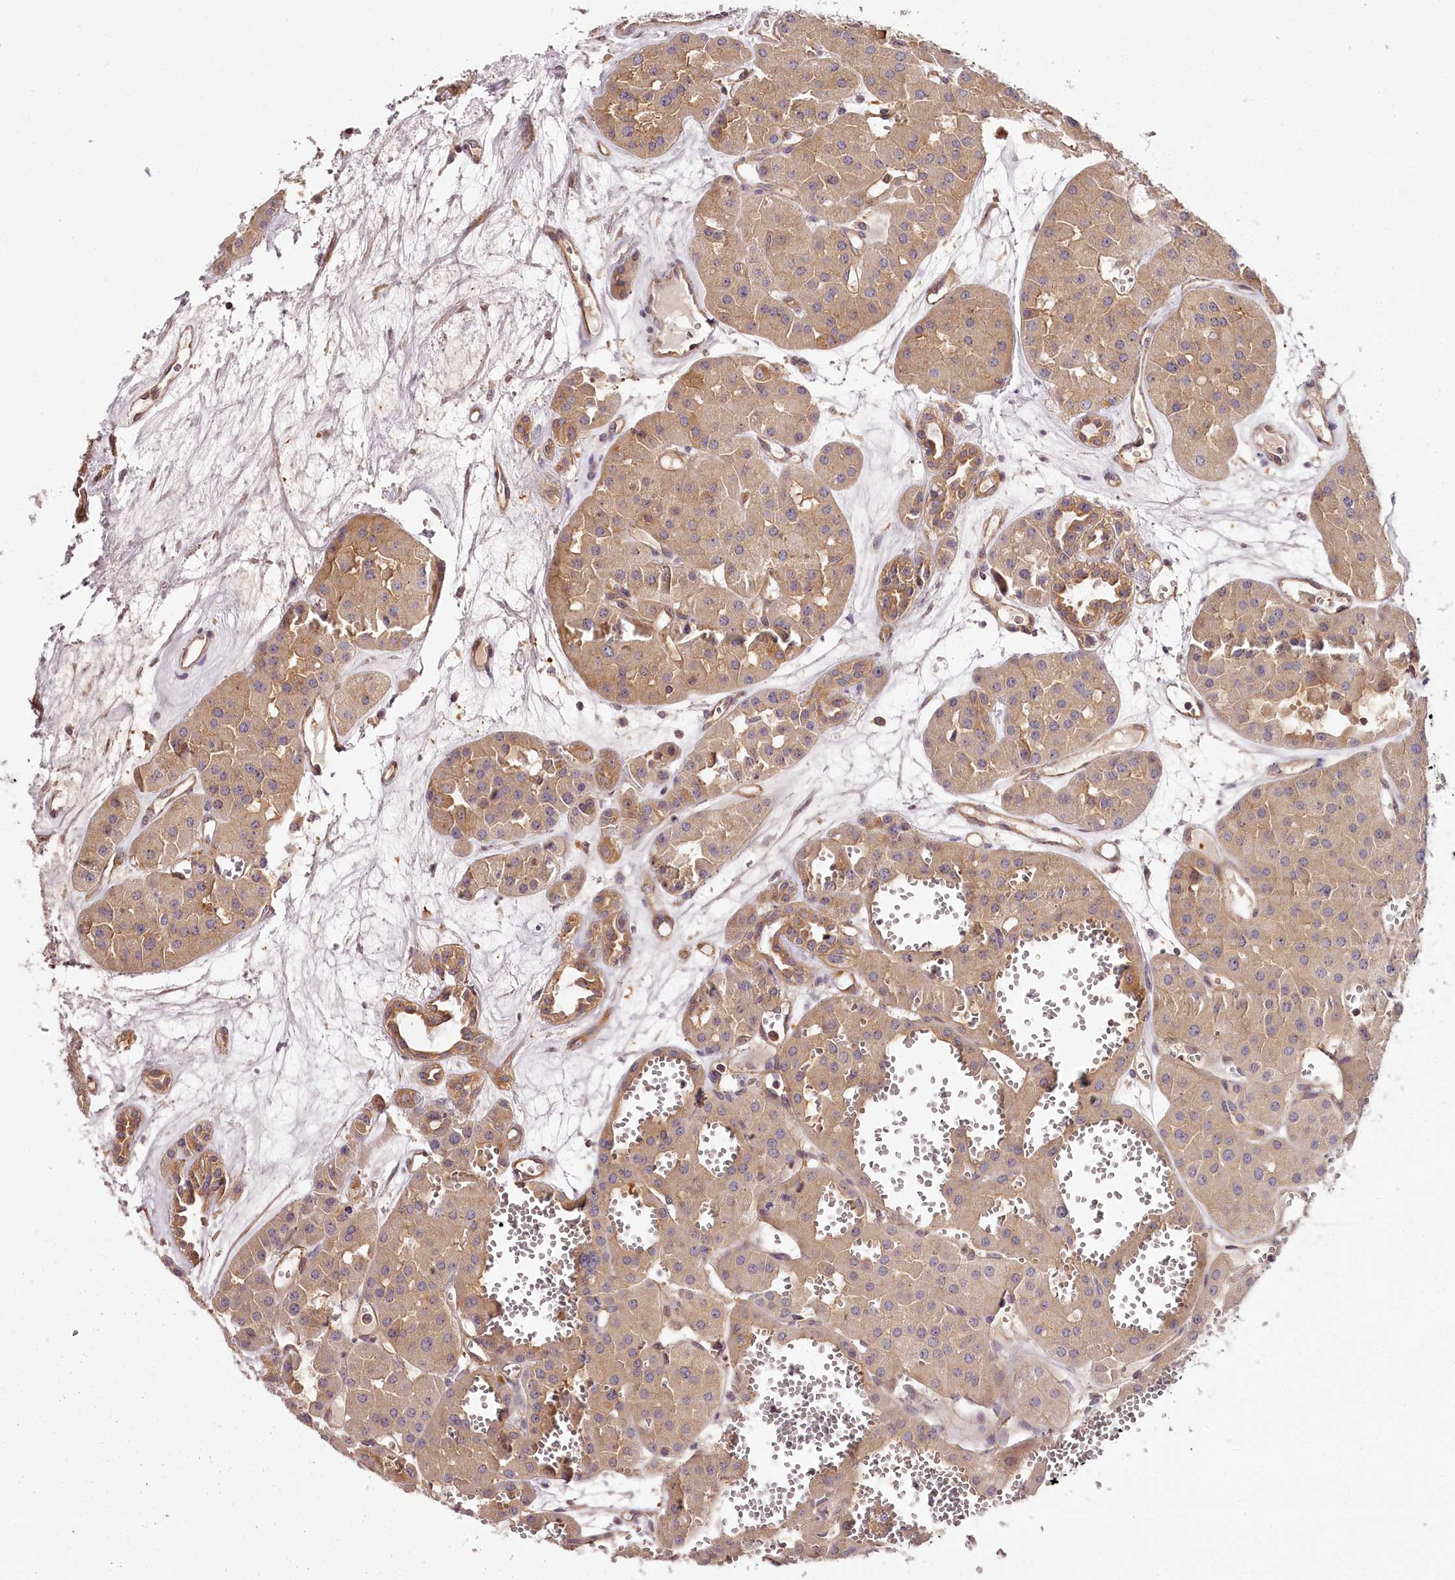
{"staining": {"intensity": "weak", "quantity": ">75%", "location": "cytoplasmic/membranous"}, "tissue": "renal cancer", "cell_type": "Tumor cells", "image_type": "cancer", "snomed": [{"axis": "morphology", "description": "Carcinoma, NOS"}, {"axis": "topography", "description": "Kidney"}], "caption": "Tumor cells show weak cytoplasmic/membranous expression in about >75% of cells in renal cancer.", "gene": "TARS1", "patient": {"sex": "female", "age": 75}}